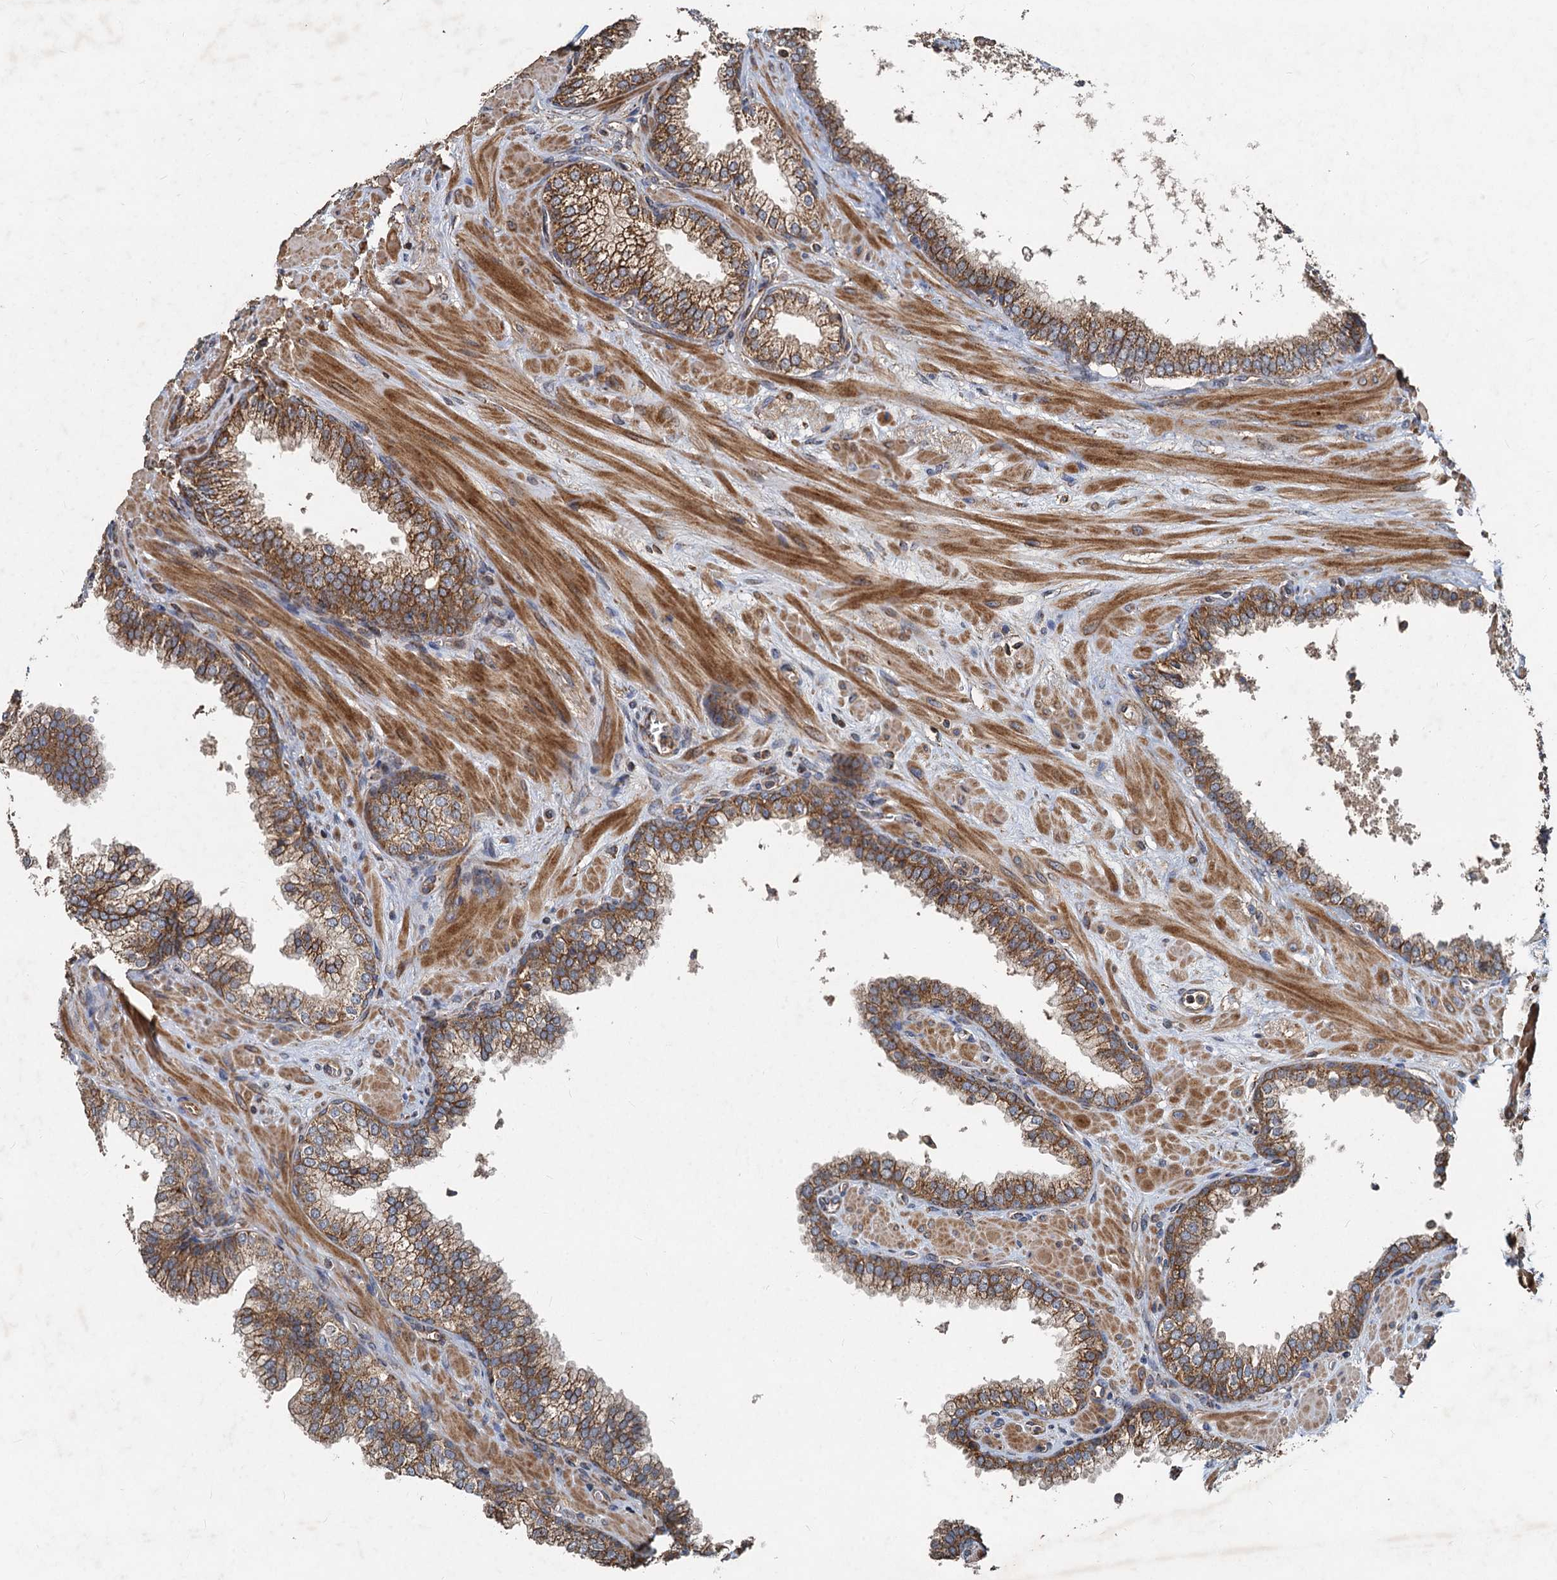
{"staining": {"intensity": "moderate", "quantity": ">75%", "location": "cytoplasmic/membranous"}, "tissue": "prostate", "cell_type": "Glandular cells", "image_type": "normal", "snomed": [{"axis": "morphology", "description": "Normal tissue, NOS"}, {"axis": "topography", "description": "Prostate"}], "caption": "Protein expression analysis of unremarkable human prostate reveals moderate cytoplasmic/membranous expression in approximately >75% of glandular cells. (Stains: DAB in brown, nuclei in blue, Microscopy: brightfield microscopy at high magnification).", "gene": "SDS", "patient": {"sex": "male", "age": 60}}